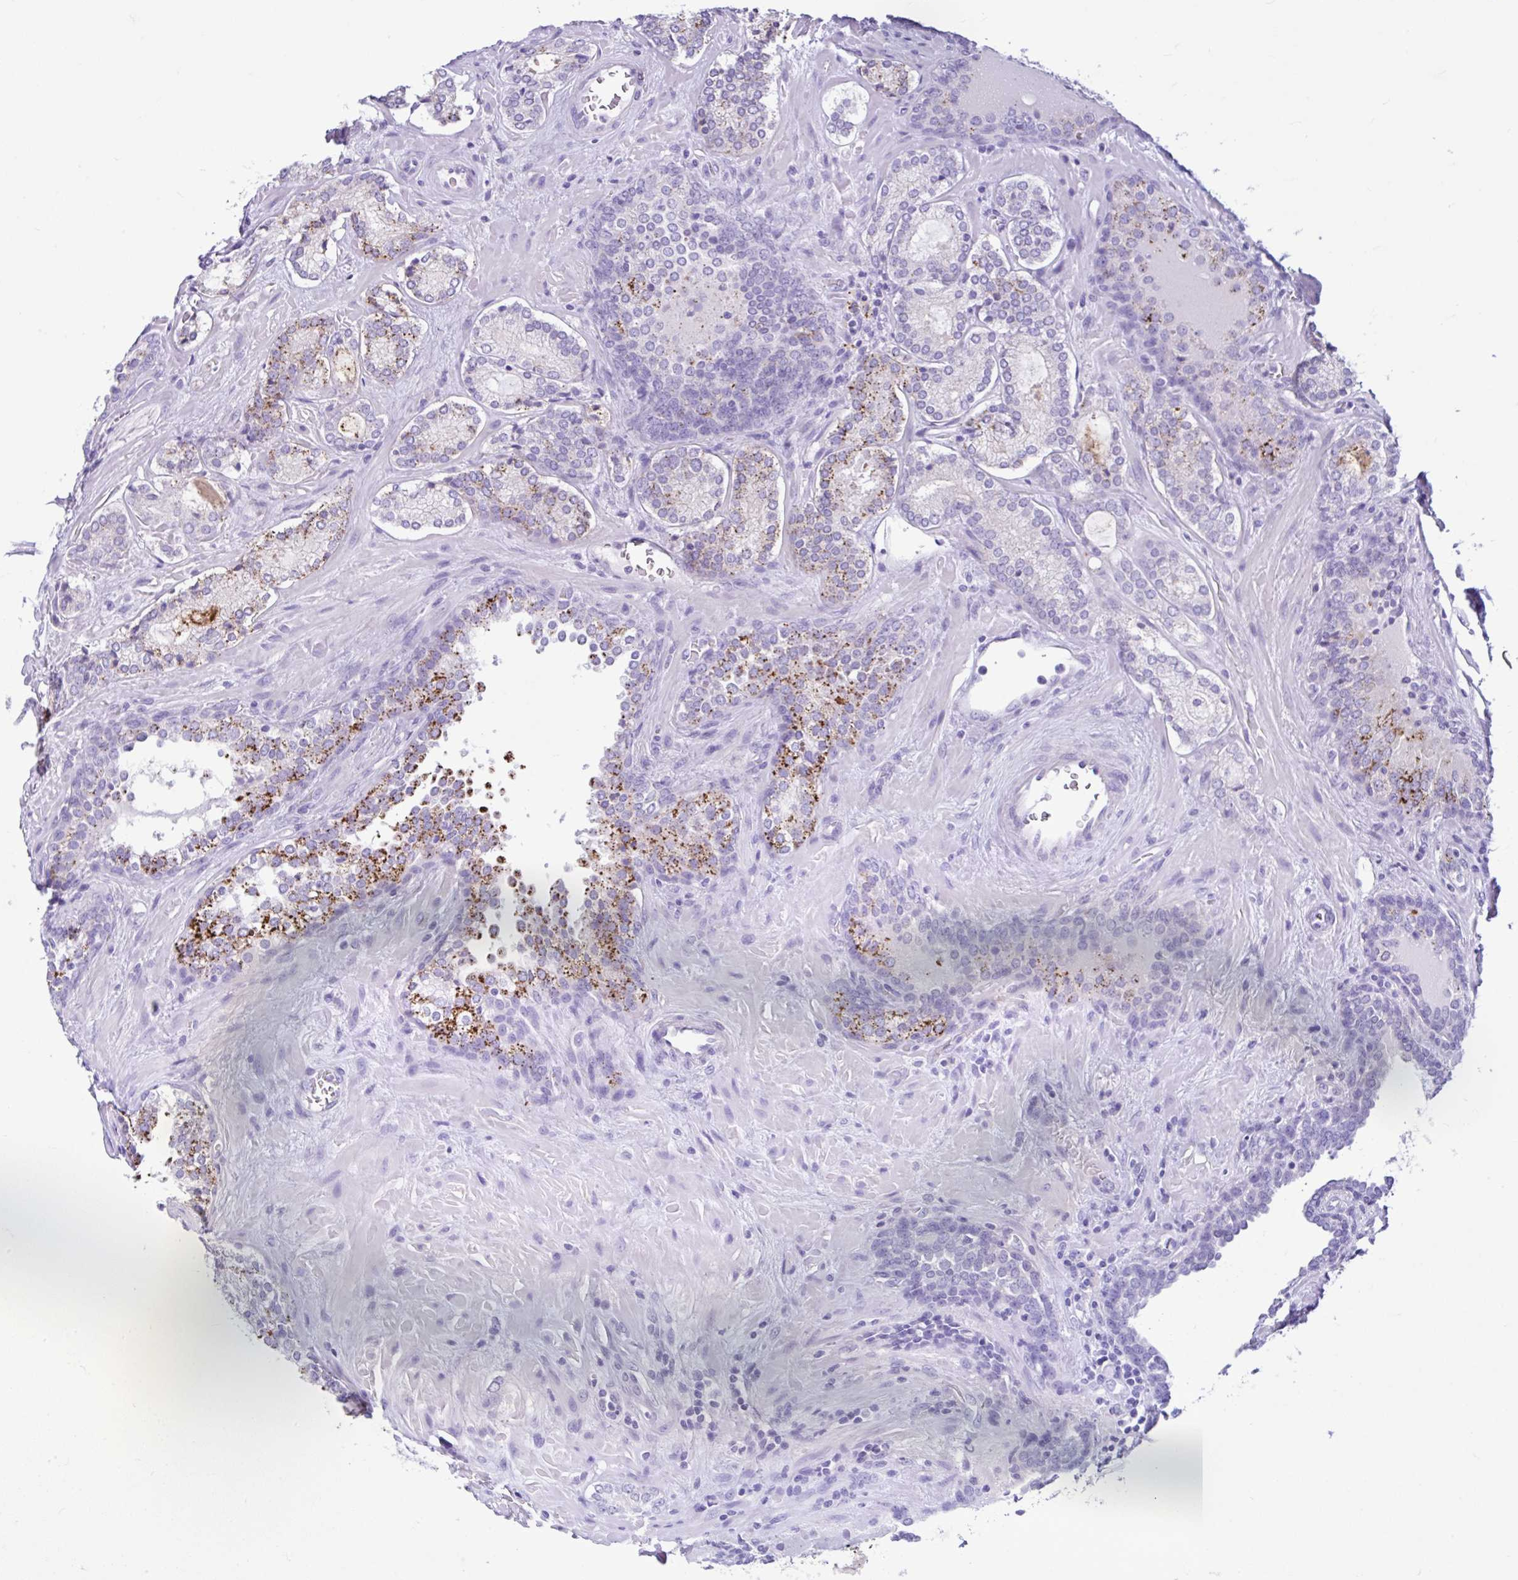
{"staining": {"intensity": "moderate", "quantity": "<25%", "location": "cytoplasmic/membranous"}, "tissue": "prostate cancer", "cell_type": "Tumor cells", "image_type": "cancer", "snomed": [{"axis": "morphology", "description": "Adenocarcinoma, Low grade"}, {"axis": "topography", "description": "Prostate"}], "caption": "This image exhibits immunohistochemistry (IHC) staining of prostate cancer (low-grade adenocarcinoma), with low moderate cytoplasmic/membranous staining in about <25% of tumor cells.", "gene": "CYP19A1", "patient": {"sex": "male", "age": 62}}